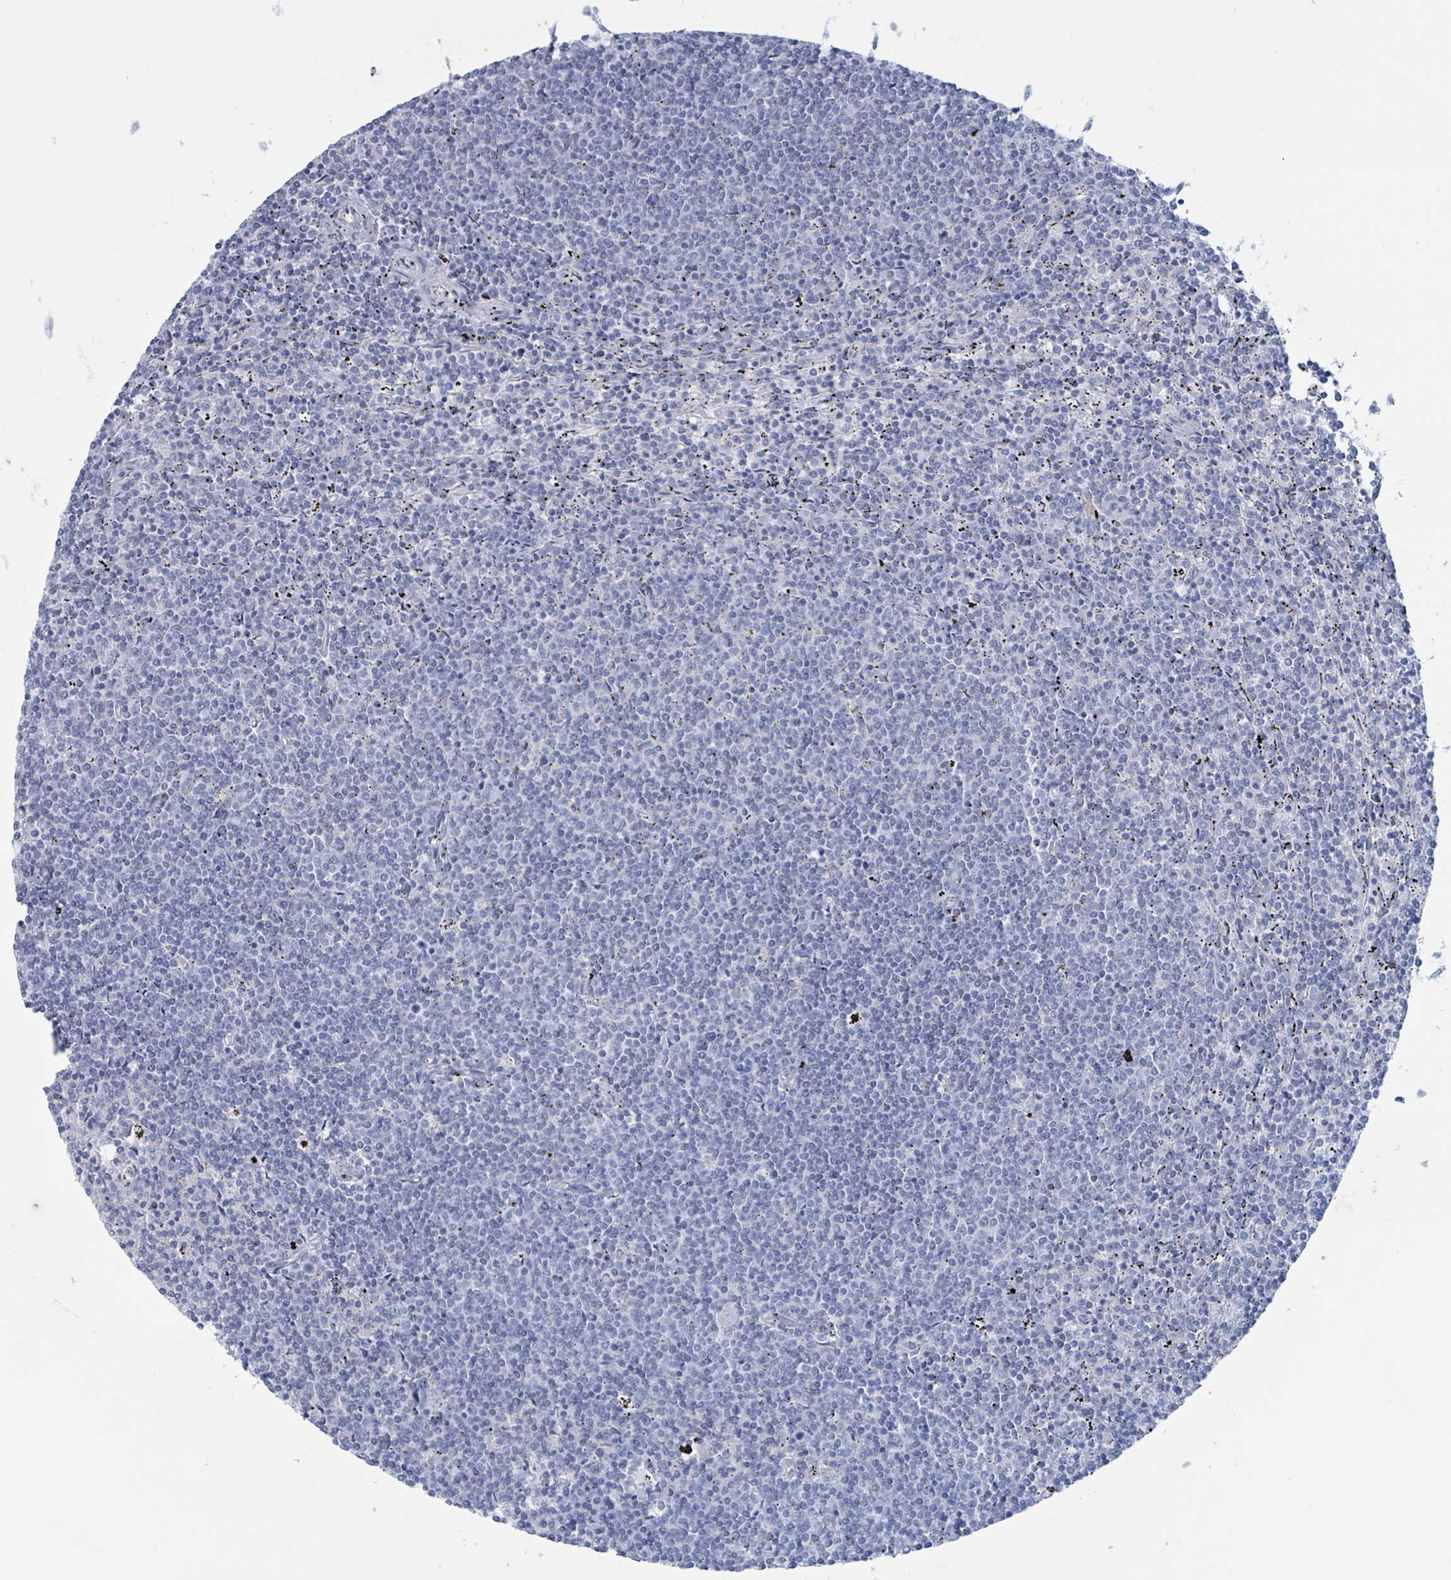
{"staining": {"intensity": "negative", "quantity": "none", "location": "none"}, "tissue": "lymphoma", "cell_type": "Tumor cells", "image_type": "cancer", "snomed": [{"axis": "morphology", "description": "Malignant lymphoma, non-Hodgkin's type, Low grade"}, {"axis": "topography", "description": "Spleen"}], "caption": "Lymphoma was stained to show a protein in brown. There is no significant staining in tumor cells.", "gene": "KLK4", "patient": {"sex": "female", "age": 50}}